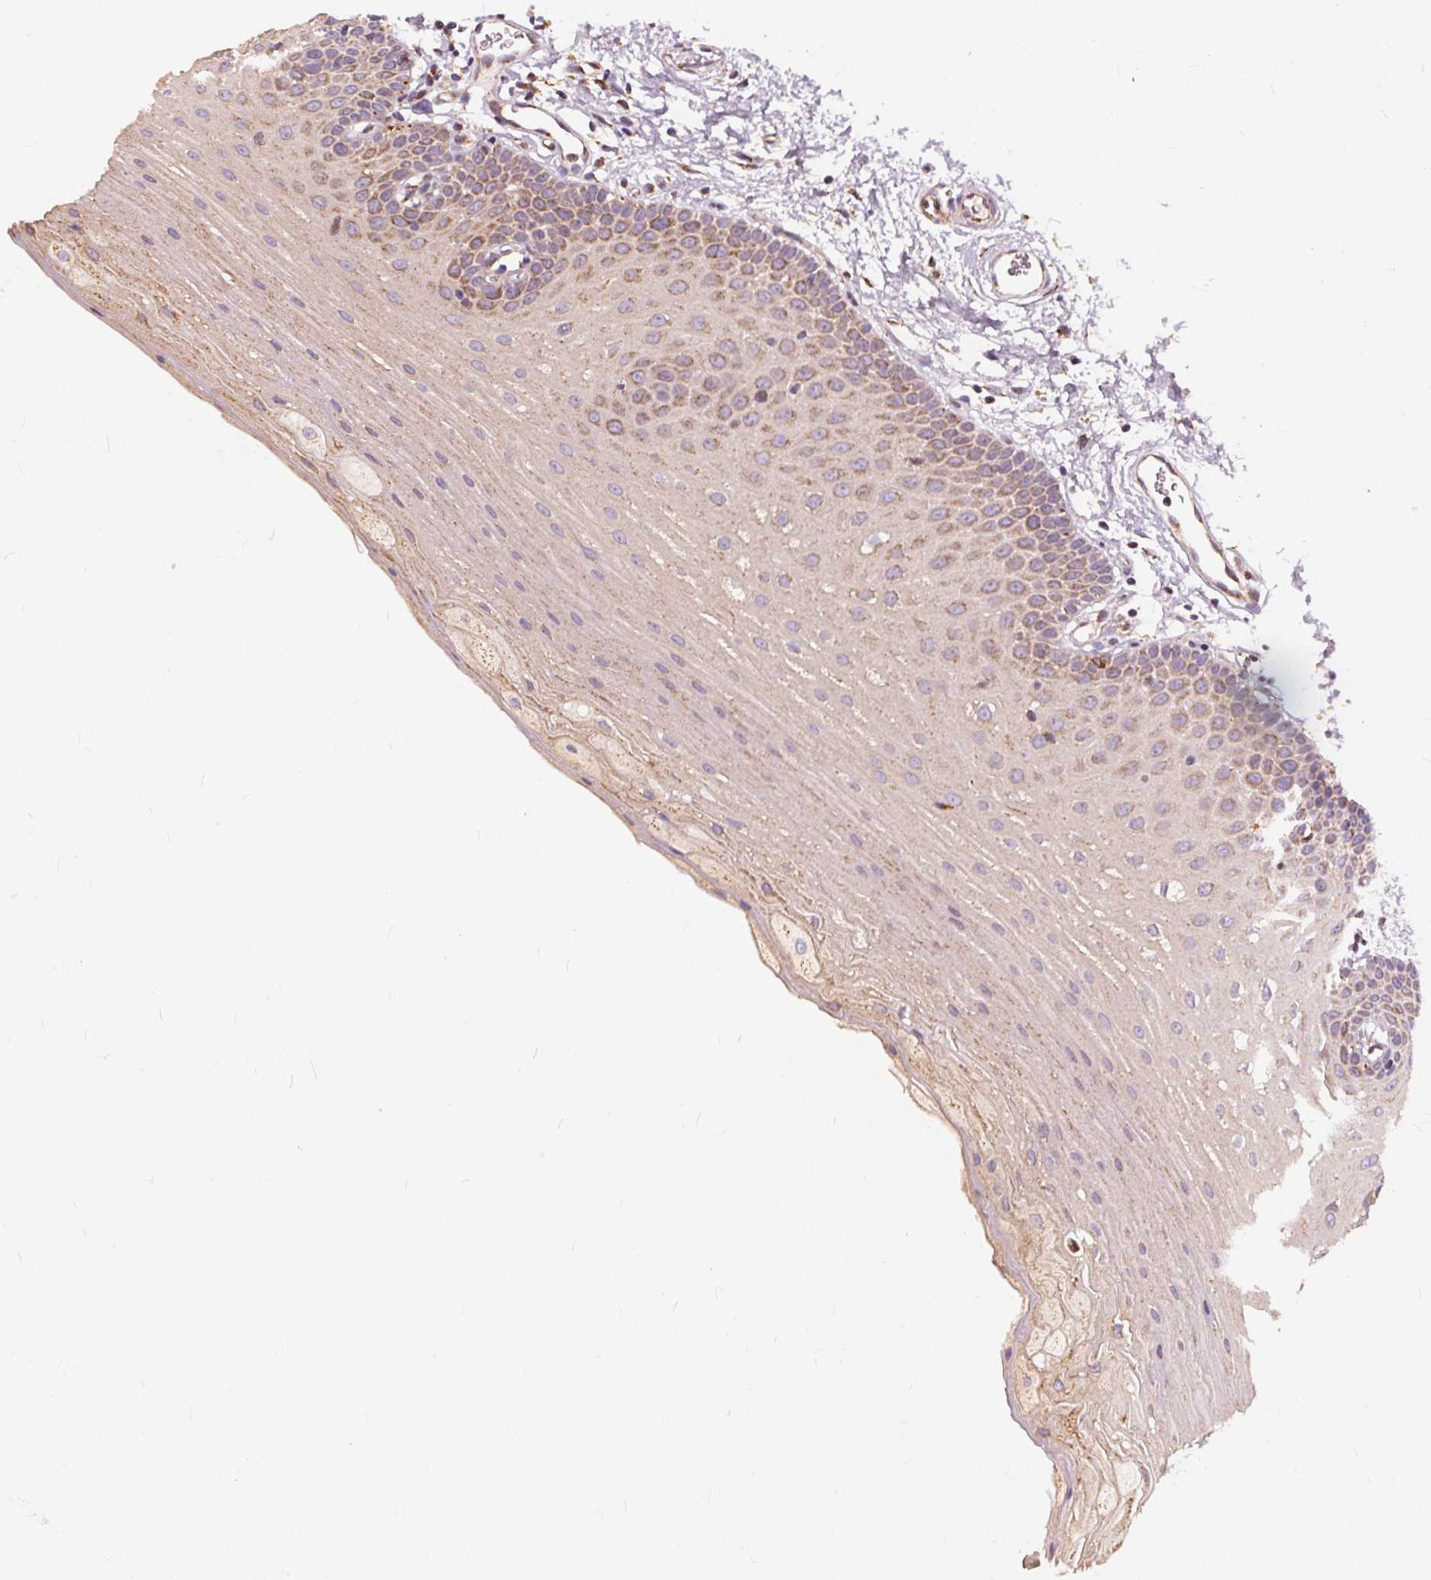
{"staining": {"intensity": "moderate", "quantity": "25%-75%", "location": "cytoplasmic/membranous"}, "tissue": "oral mucosa", "cell_type": "Squamous epithelial cells", "image_type": "normal", "snomed": [{"axis": "morphology", "description": "Normal tissue, NOS"}, {"axis": "morphology", "description": "Adenocarcinoma, NOS"}, {"axis": "topography", "description": "Oral tissue"}, {"axis": "topography", "description": "Head-Neck"}], "caption": "The photomicrograph reveals a brown stain indicating the presence of a protein in the cytoplasmic/membranous of squamous epithelial cells in oral mucosa. The staining was performed using DAB to visualize the protein expression in brown, while the nuclei were stained in blue with hematoxylin (Magnification: 20x).", "gene": "PLSCR3", "patient": {"sex": "female", "age": 57}}